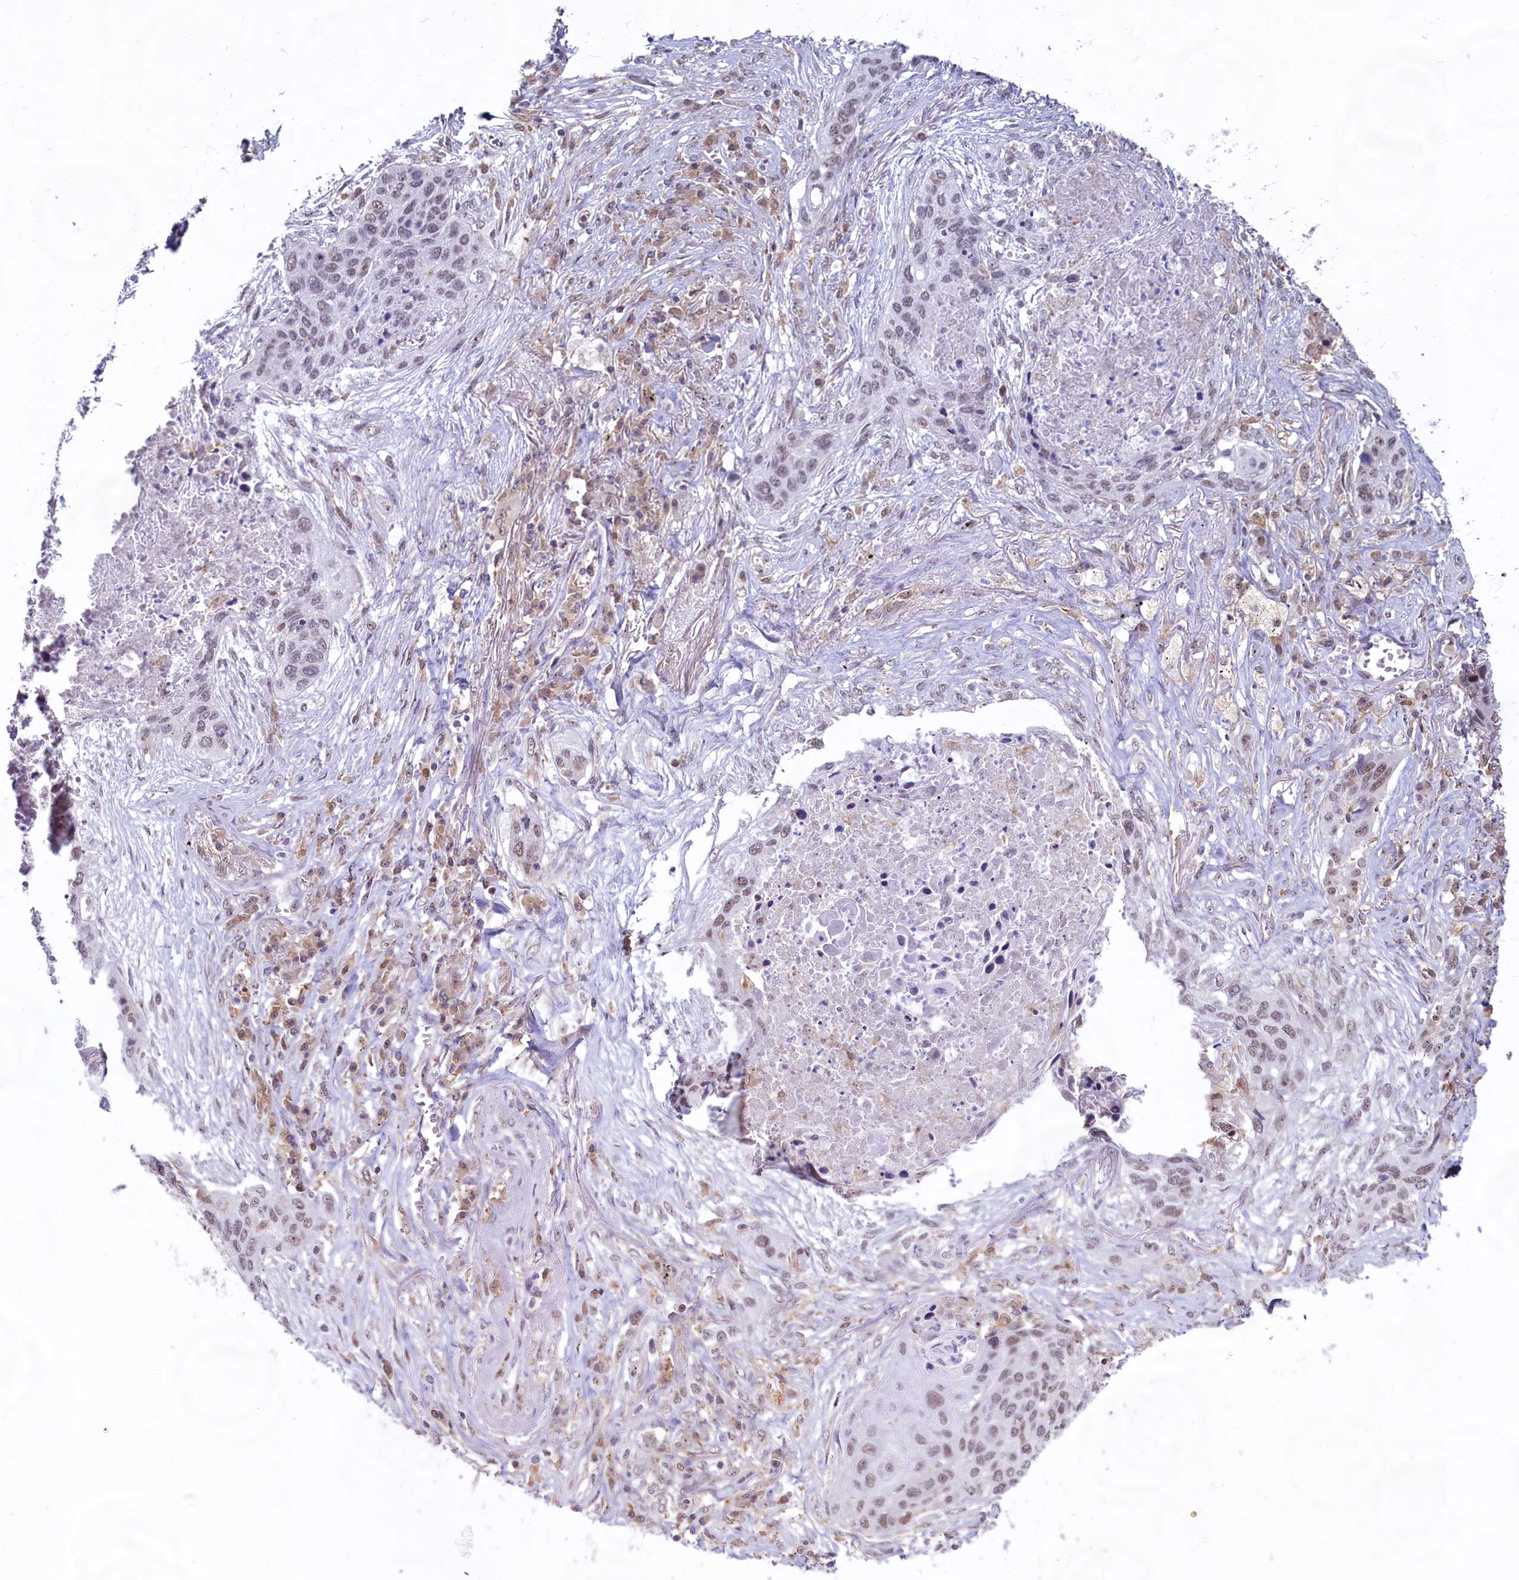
{"staining": {"intensity": "weak", "quantity": ">75%", "location": "nuclear"}, "tissue": "lung cancer", "cell_type": "Tumor cells", "image_type": "cancer", "snomed": [{"axis": "morphology", "description": "Squamous cell carcinoma, NOS"}, {"axis": "topography", "description": "Lung"}], "caption": "DAB (3,3'-diaminobenzidine) immunohistochemical staining of squamous cell carcinoma (lung) demonstrates weak nuclear protein expression in approximately >75% of tumor cells. (DAB (3,3'-diaminobenzidine) = brown stain, brightfield microscopy at high magnification).", "gene": "C1D", "patient": {"sex": "female", "age": 63}}